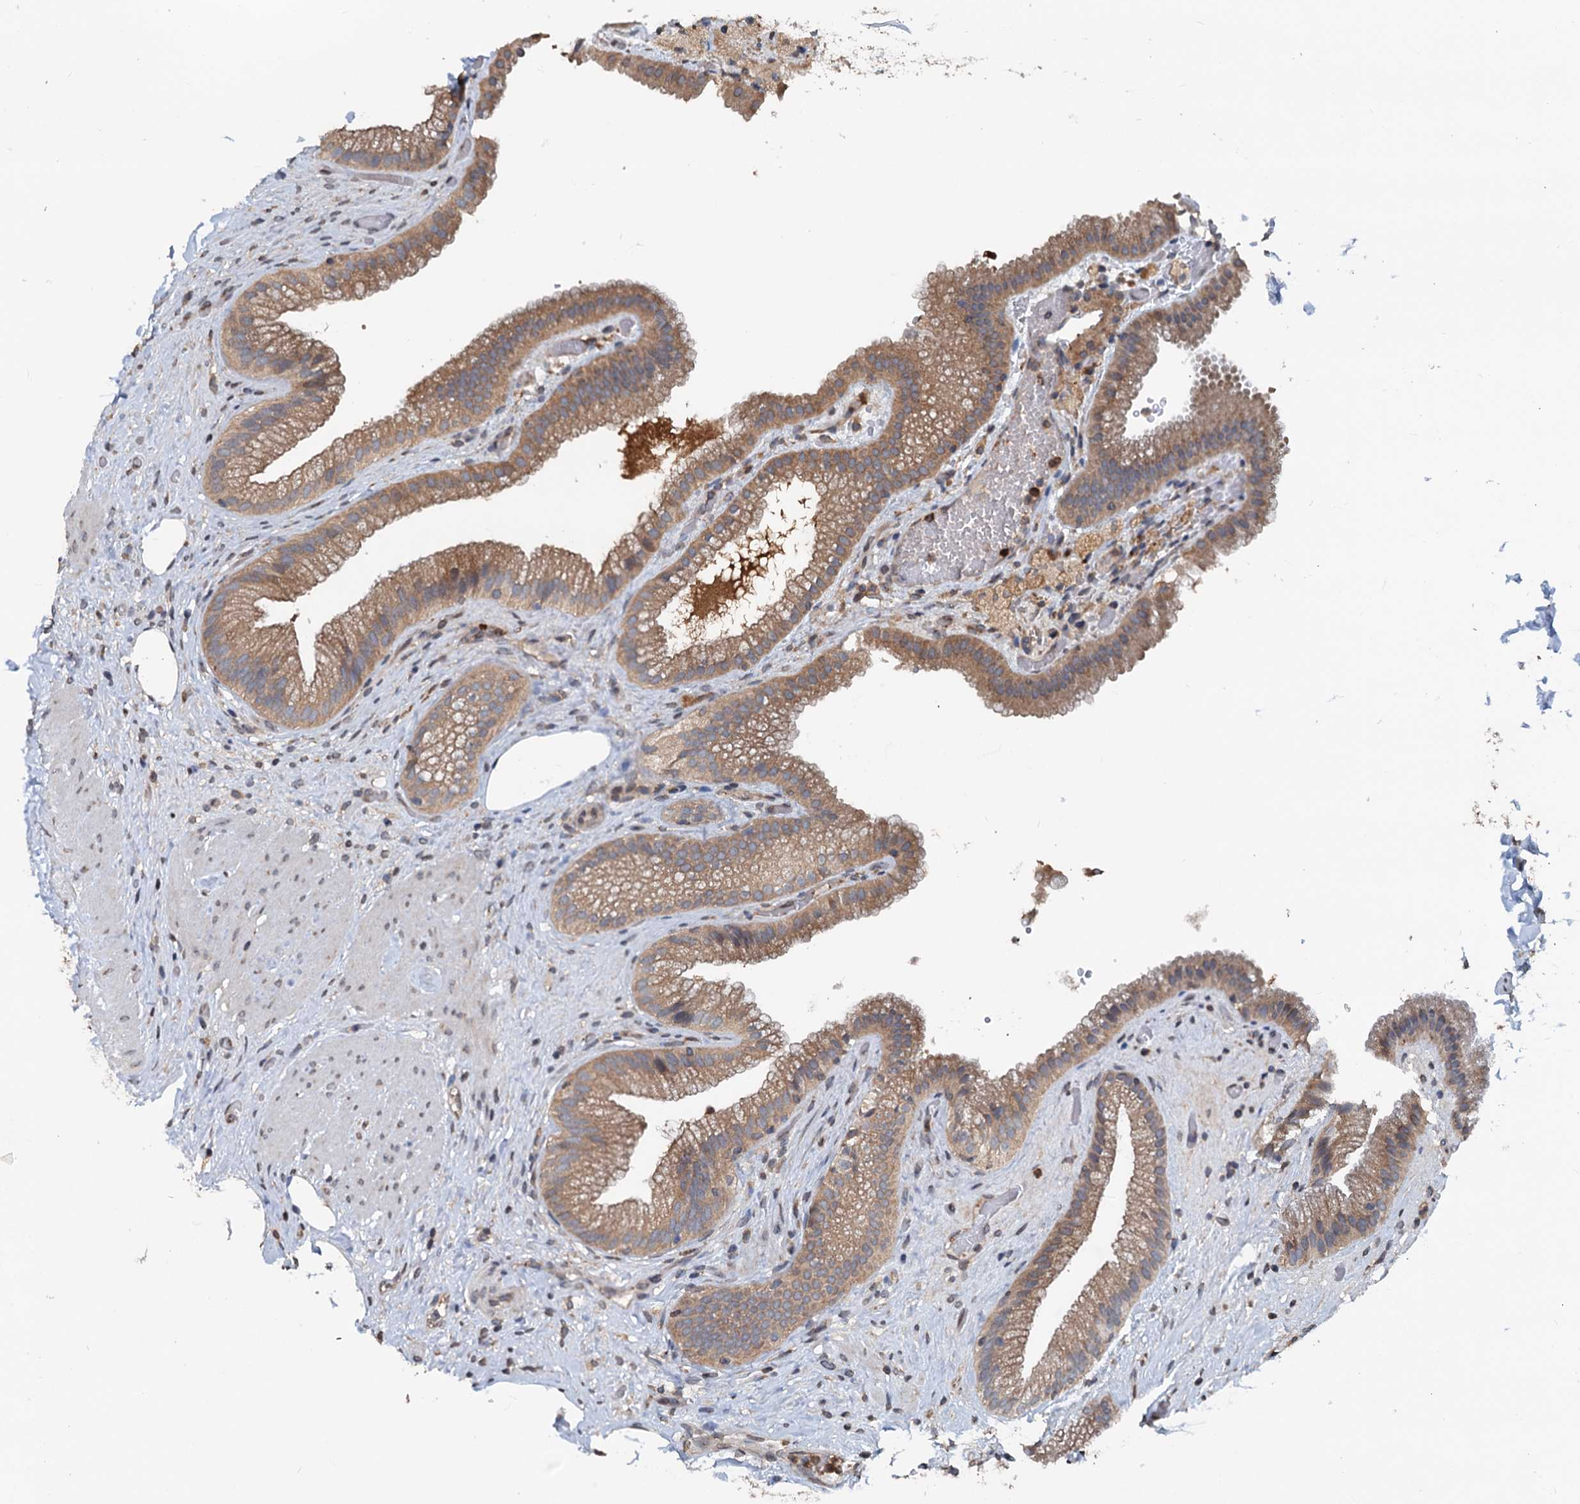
{"staining": {"intensity": "moderate", "quantity": ">75%", "location": "cytoplasmic/membranous"}, "tissue": "gallbladder", "cell_type": "Glandular cells", "image_type": "normal", "snomed": [{"axis": "morphology", "description": "Normal tissue, NOS"}, {"axis": "morphology", "description": "Inflammation, NOS"}, {"axis": "topography", "description": "Gallbladder"}], "caption": "Immunohistochemistry (DAB (3,3'-diaminobenzidine)) staining of normal human gallbladder shows moderate cytoplasmic/membranous protein expression in approximately >75% of glandular cells. (DAB = brown stain, brightfield microscopy at high magnification).", "gene": "N4BP2L2", "patient": {"sex": "male", "age": 51}}